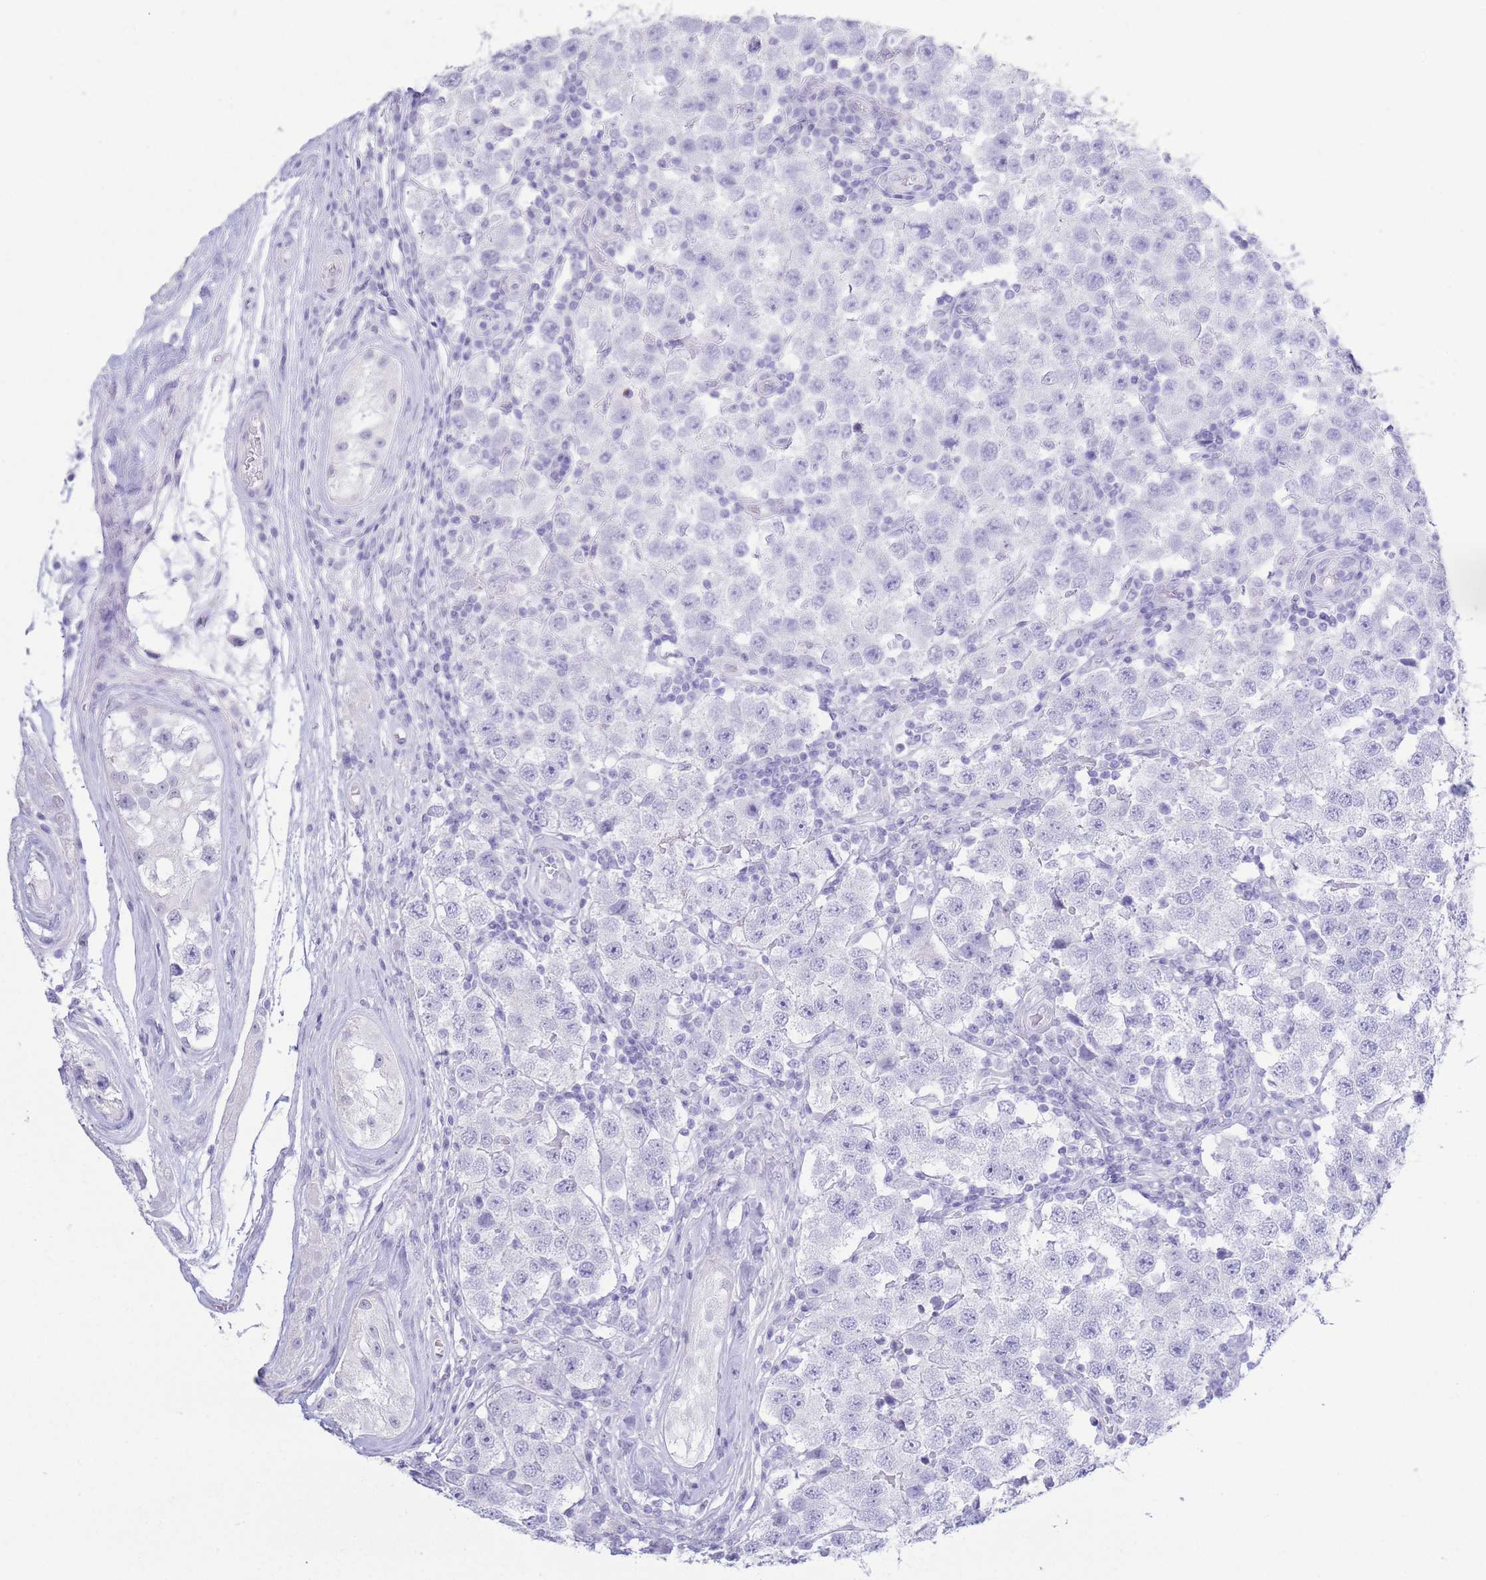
{"staining": {"intensity": "negative", "quantity": "none", "location": "none"}, "tissue": "testis cancer", "cell_type": "Tumor cells", "image_type": "cancer", "snomed": [{"axis": "morphology", "description": "Seminoma, NOS"}, {"axis": "topography", "description": "Testis"}], "caption": "The histopathology image shows no staining of tumor cells in testis cancer (seminoma).", "gene": "PKLR", "patient": {"sex": "male", "age": 34}}